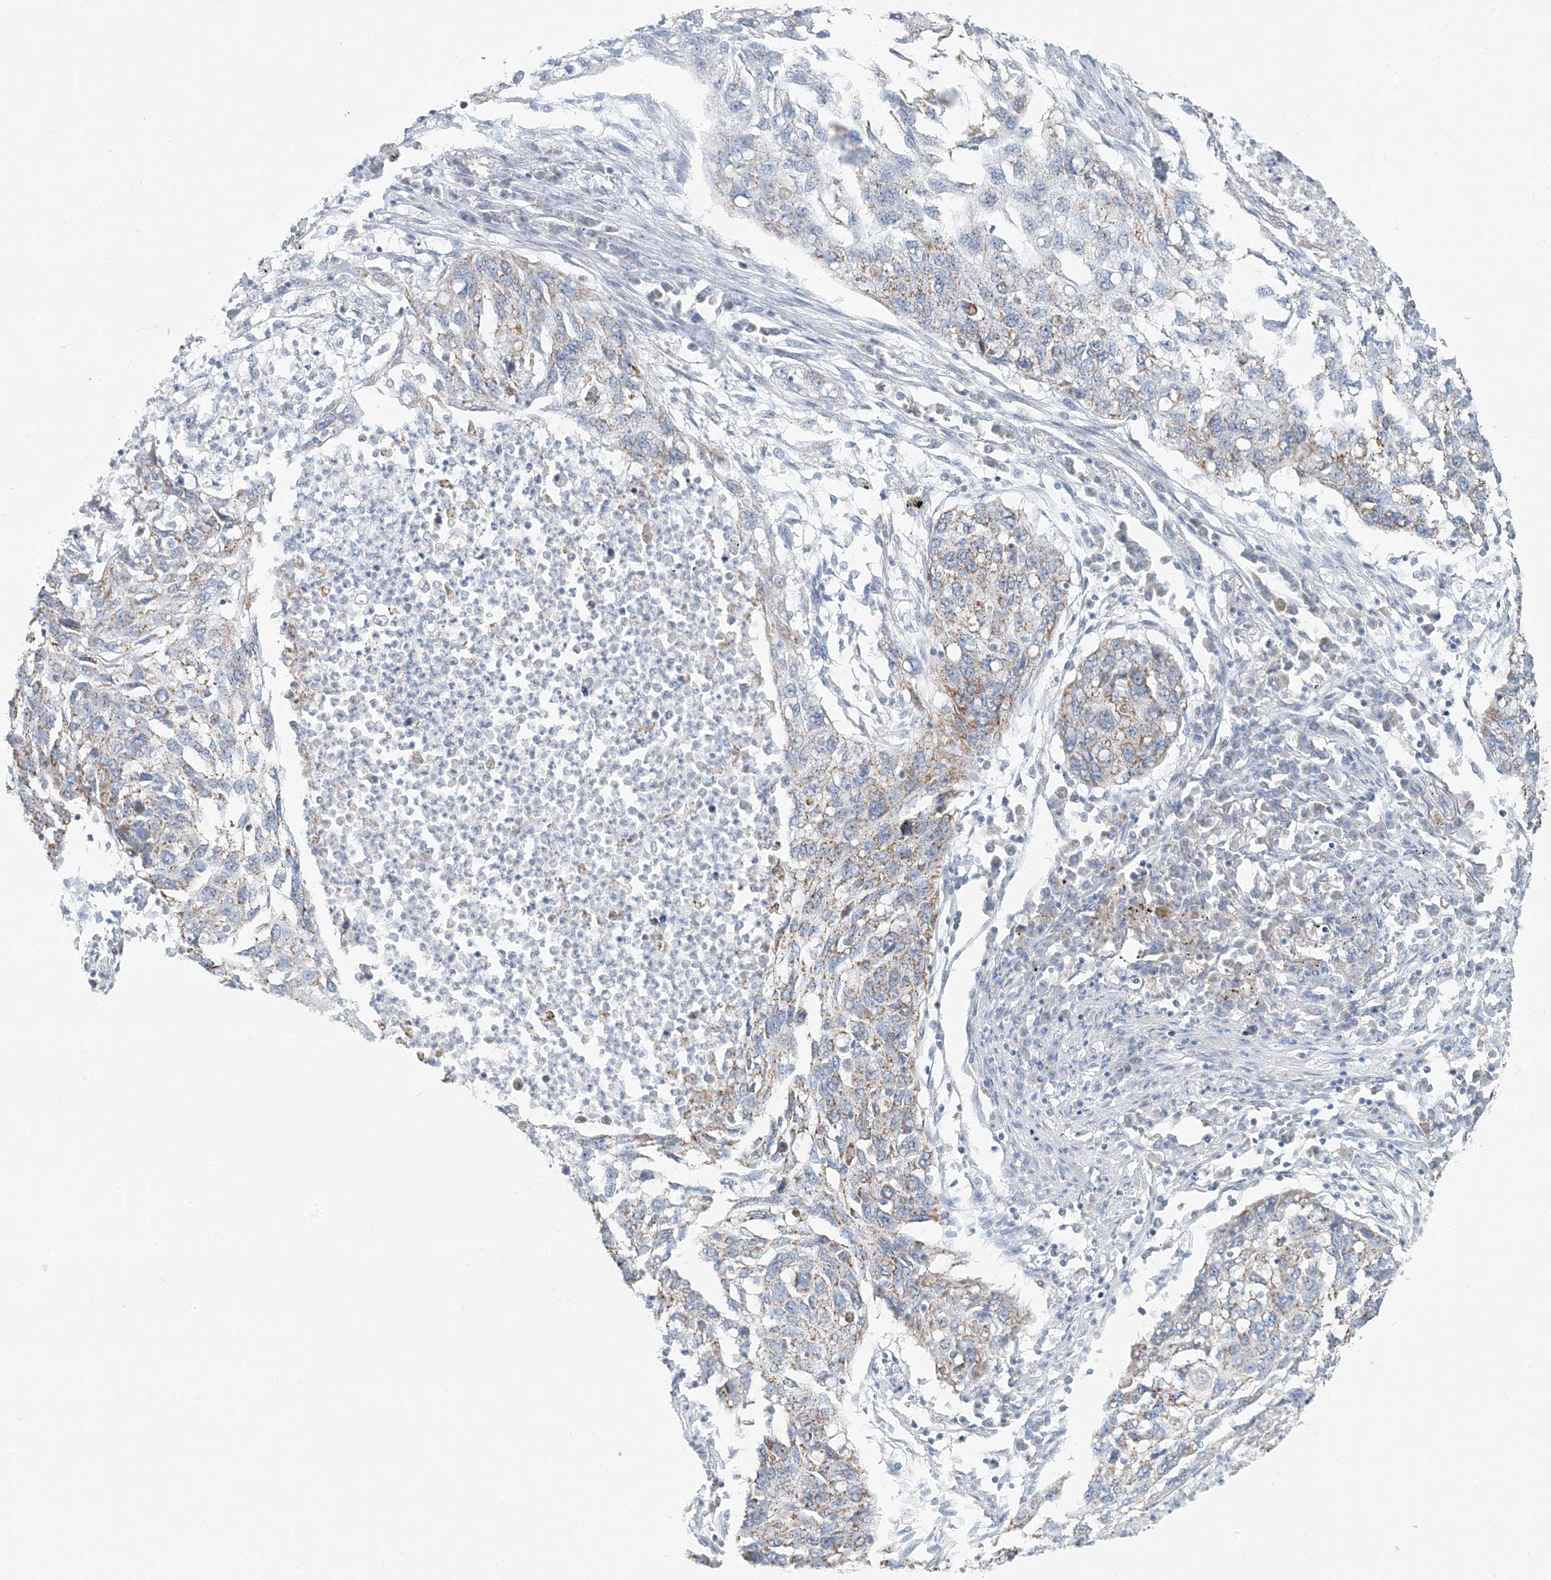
{"staining": {"intensity": "weak", "quantity": "25%-75%", "location": "cytoplasmic/membranous"}, "tissue": "lung cancer", "cell_type": "Tumor cells", "image_type": "cancer", "snomed": [{"axis": "morphology", "description": "Squamous cell carcinoma, NOS"}, {"axis": "topography", "description": "Lung"}], "caption": "Immunohistochemical staining of squamous cell carcinoma (lung) displays weak cytoplasmic/membranous protein positivity in about 25%-75% of tumor cells.", "gene": "BDH1", "patient": {"sex": "female", "age": 63}}